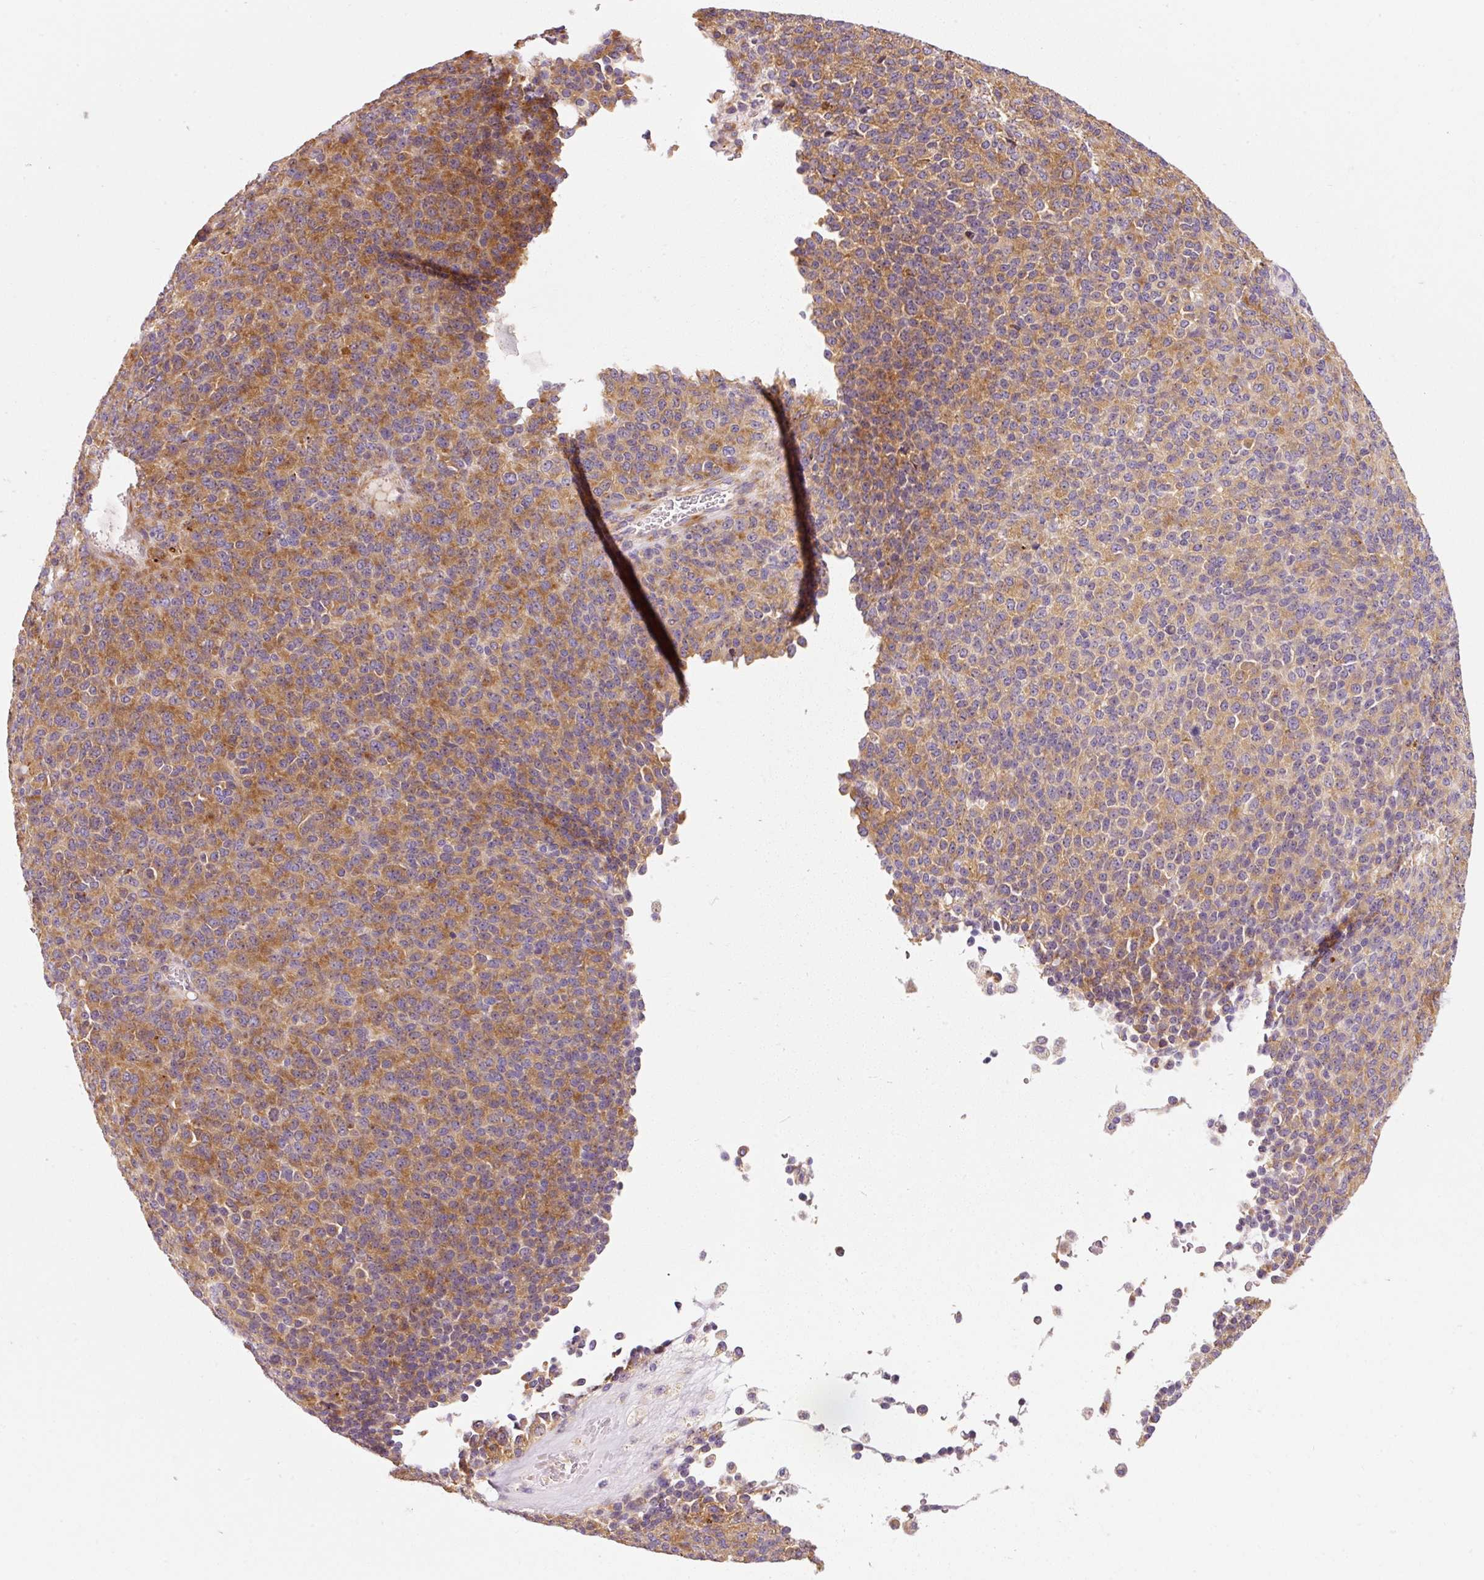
{"staining": {"intensity": "moderate", "quantity": ">75%", "location": "cytoplasmic/membranous"}, "tissue": "melanoma", "cell_type": "Tumor cells", "image_type": "cancer", "snomed": [{"axis": "morphology", "description": "Malignant melanoma, Metastatic site"}, {"axis": "topography", "description": "Brain"}], "caption": "This micrograph displays immunohistochemistry staining of melanoma, with medium moderate cytoplasmic/membranous expression in about >75% of tumor cells.", "gene": "RPL10A", "patient": {"sex": "female", "age": 56}}